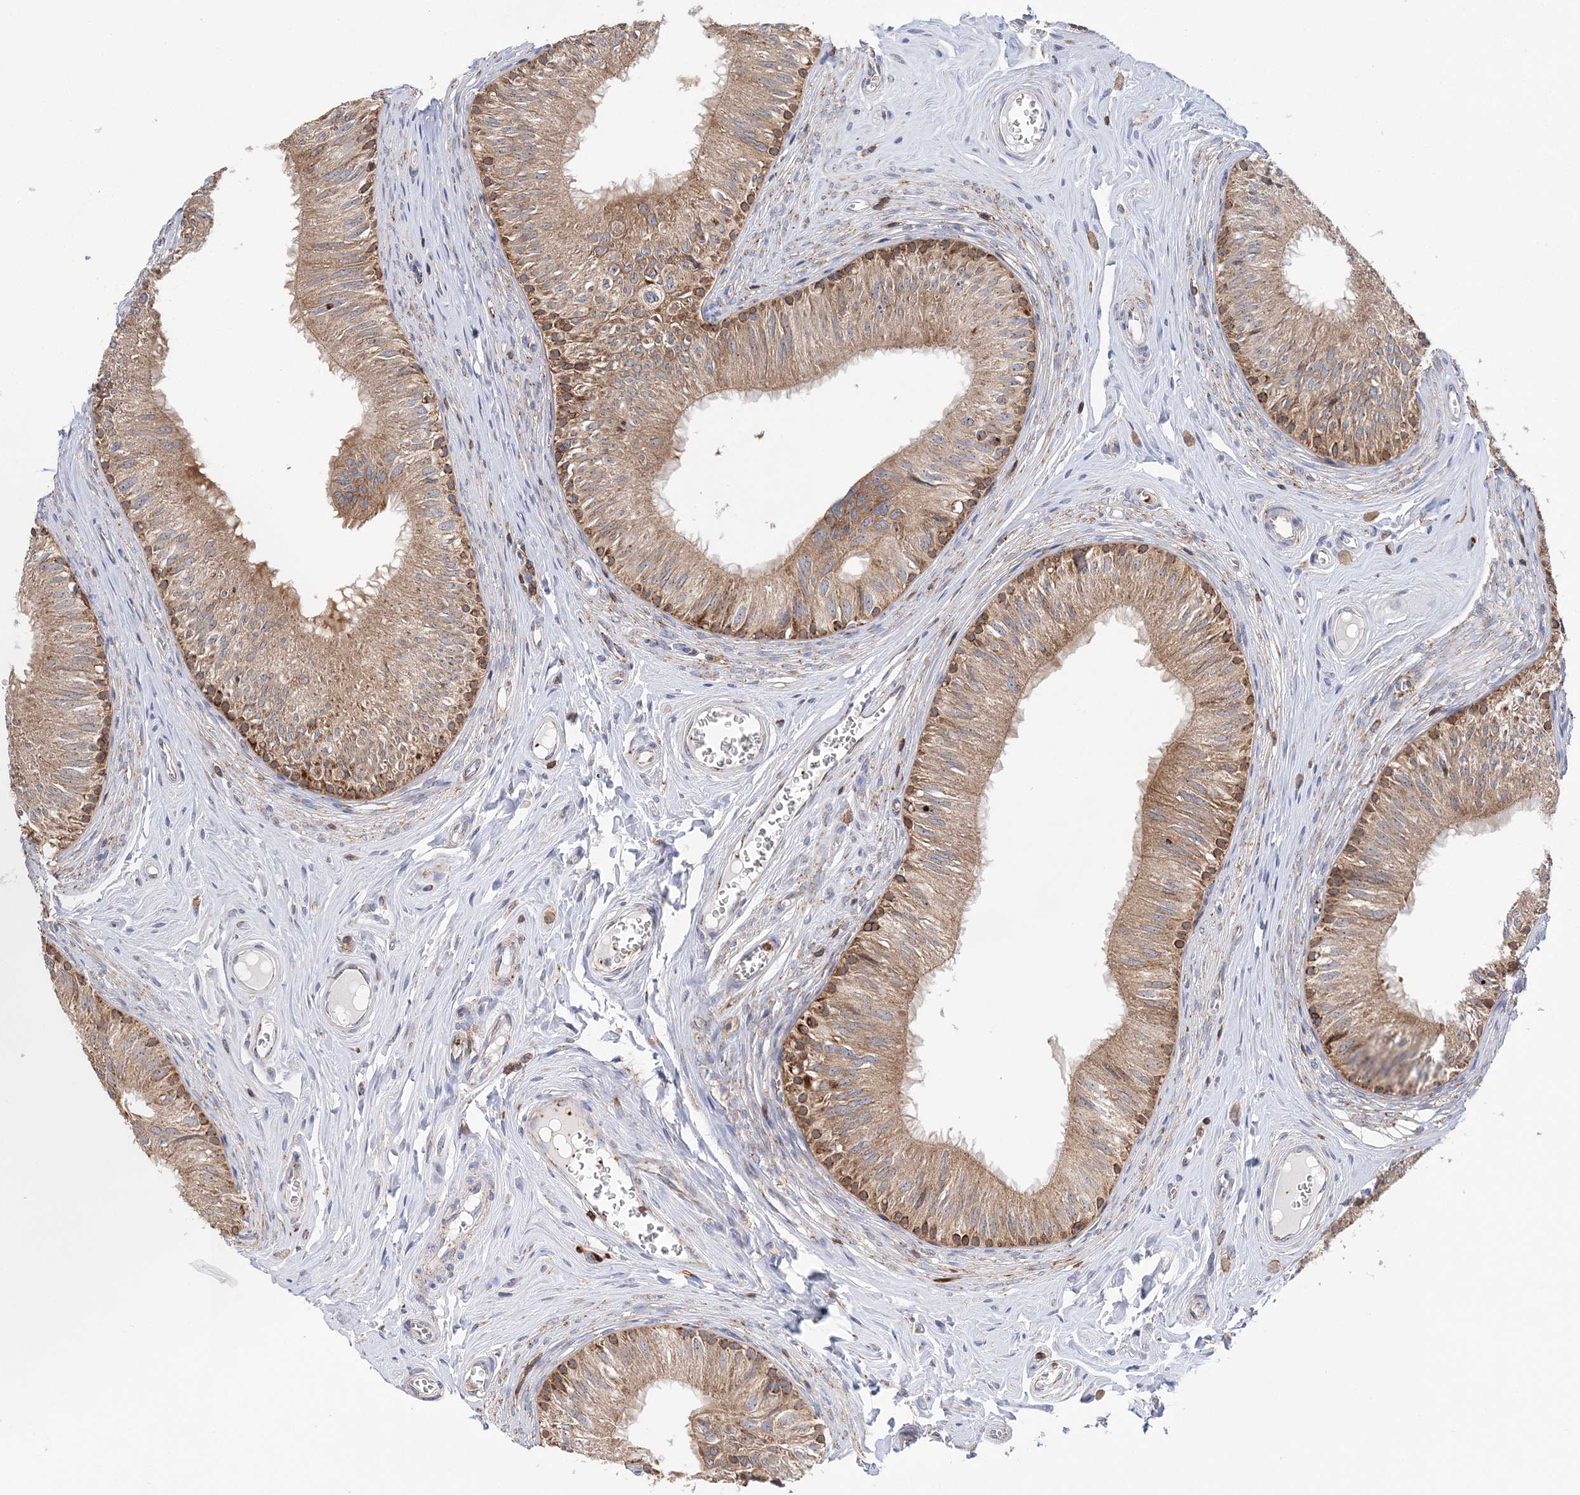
{"staining": {"intensity": "strong", "quantity": "25%-75%", "location": "cytoplasmic/membranous"}, "tissue": "epididymis", "cell_type": "Glandular cells", "image_type": "normal", "snomed": [{"axis": "morphology", "description": "Normal tissue, NOS"}, {"axis": "topography", "description": "Epididymis"}], "caption": "IHC staining of benign epididymis, which displays high levels of strong cytoplasmic/membranous staining in about 25%-75% of glandular cells indicating strong cytoplasmic/membranous protein positivity. The staining was performed using DAB (brown) for protein detection and nuclei were counterstained in hematoxylin (blue).", "gene": "TTC32", "patient": {"sex": "male", "age": 46}}